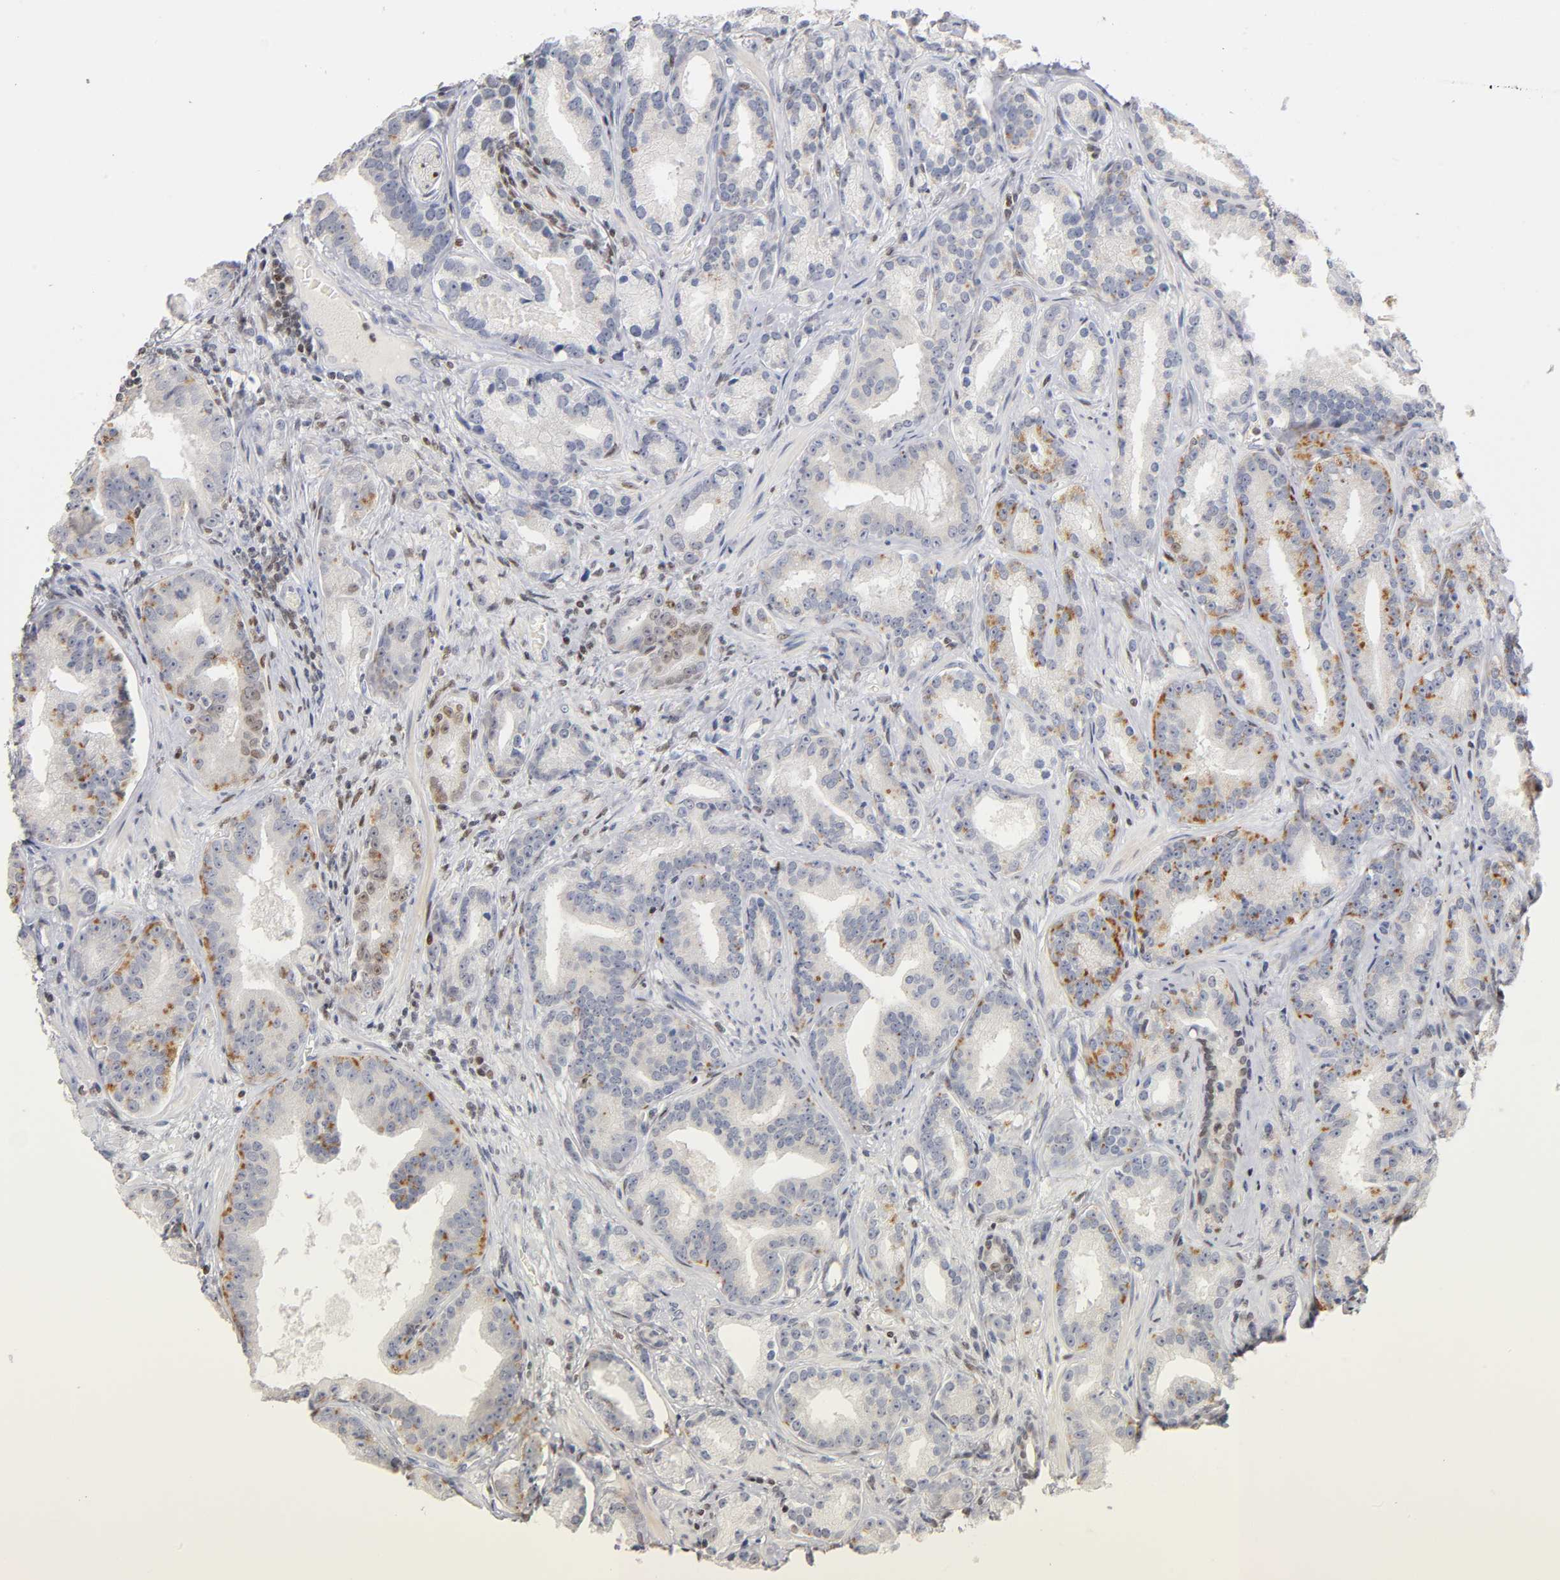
{"staining": {"intensity": "moderate", "quantity": "<25%", "location": "cytoplasmic/membranous,nuclear"}, "tissue": "prostate cancer", "cell_type": "Tumor cells", "image_type": "cancer", "snomed": [{"axis": "morphology", "description": "Adenocarcinoma, Low grade"}, {"axis": "topography", "description": "Prostate"}], "caption": "IHC staining of prostate cancer (low-grade adenocarcinoma), which demonstrates low levels of moderate cytoplasmic/membranous and nuclear positivity in about <25% of tumor cells indicating moderate cytoplasmic/membranous and nuclear protein staining. The staining was performed using DAB (3,3'-diaminobenzidine) (brown) for protein detection and nuclei were counterstained in hematoxylin (blue).", "gene": "RUNX1", "patient": {"sex": "male", "age": 63}}